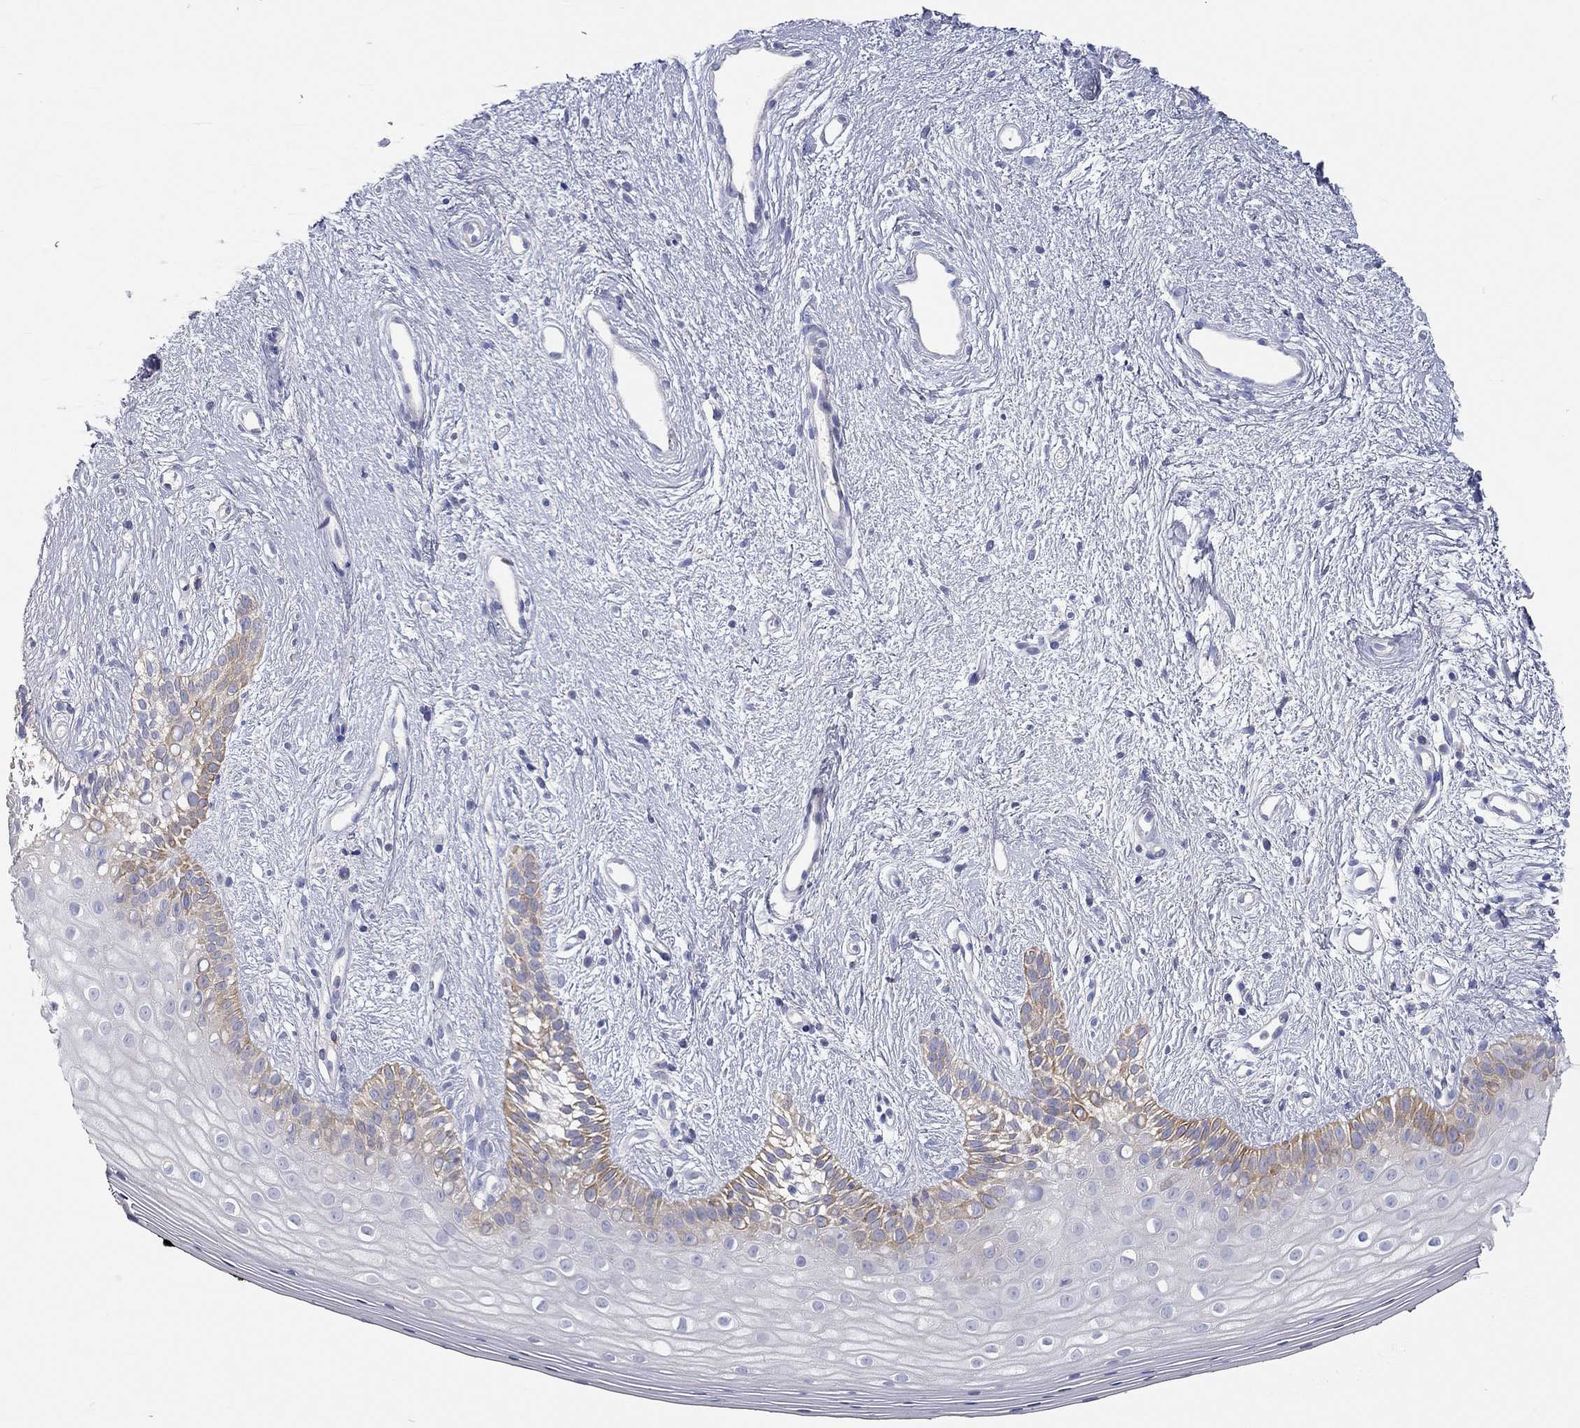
{"staining": {"intensity": "weak", "quantity": "<25%", "location": "cytoplasmic/membranous"}, "tissue": "vagina", "cell_type": "Squamous epithelial cells", "image_type": "normal", "snomed": [{"axis": "morphology", "description": "Normal tissue, NOS"}, {"axis": "topography", "description": "Vagina"}], "caption": "Photomicrograph shows no significant protein staining in squamous epithelial cells of benign vagina. Nuclei are stained in blue.", "gene": "RCAN1", "patient": {"sex": "female", "age": 47}}